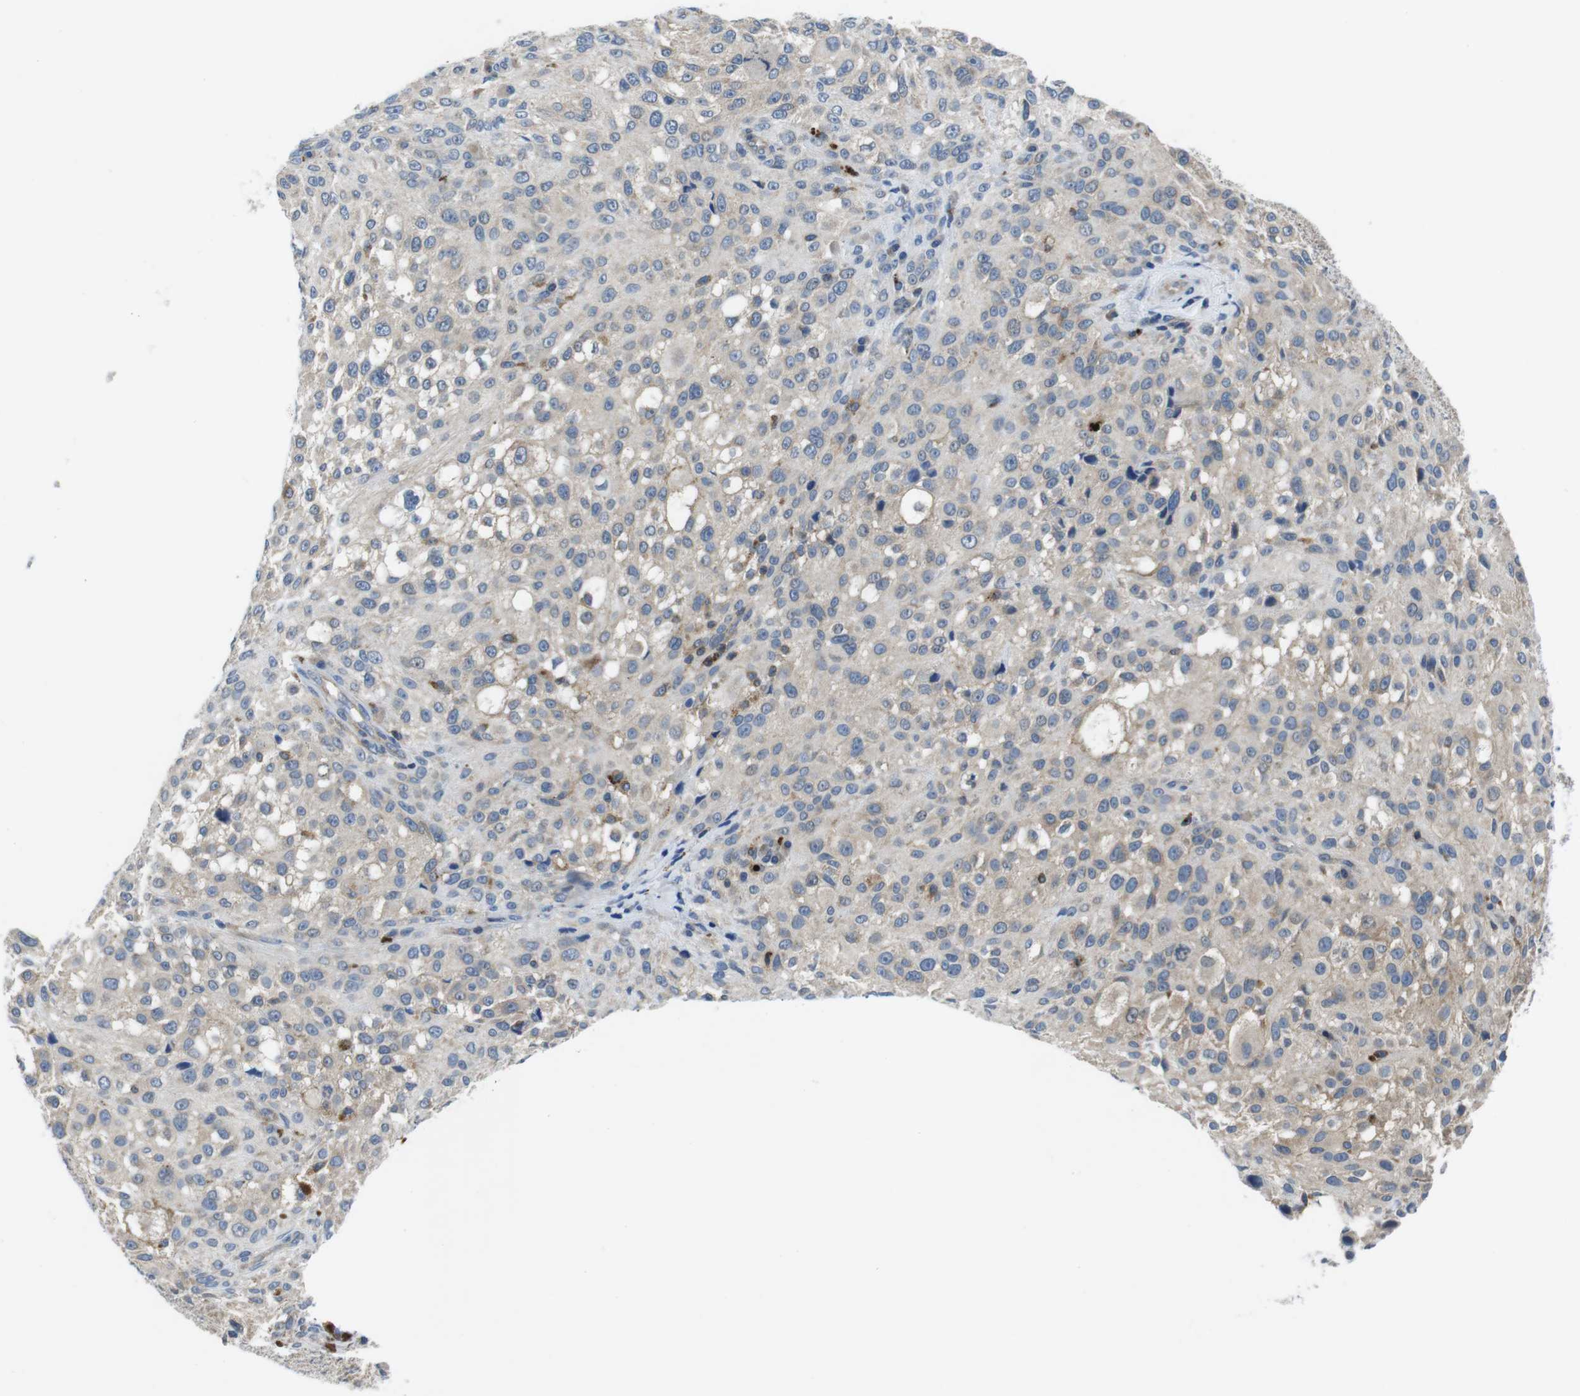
{"staining": {"intensity": "weak", "quantity": "<25%", "location": "cytoplasmic/membranous"}, "tissue": "melanoma", "cell_type": "Tumor cells", "image_type": "cancer", "snomed": [{"axis": "morphology", "description": "Necrosis, NOS"}, {"axis": "morphology", "description": "Malignant melanoma, NOS"}, {"axis": "topography", "description": "Skin"}], "caption": "Immunohistochemistry (IHC) of melanoma reveals no positivity in tumor cells. Nuclei are stained in blue.", "gene": "PIK3CD", "patient": {"sex": "female", "age": 87}}